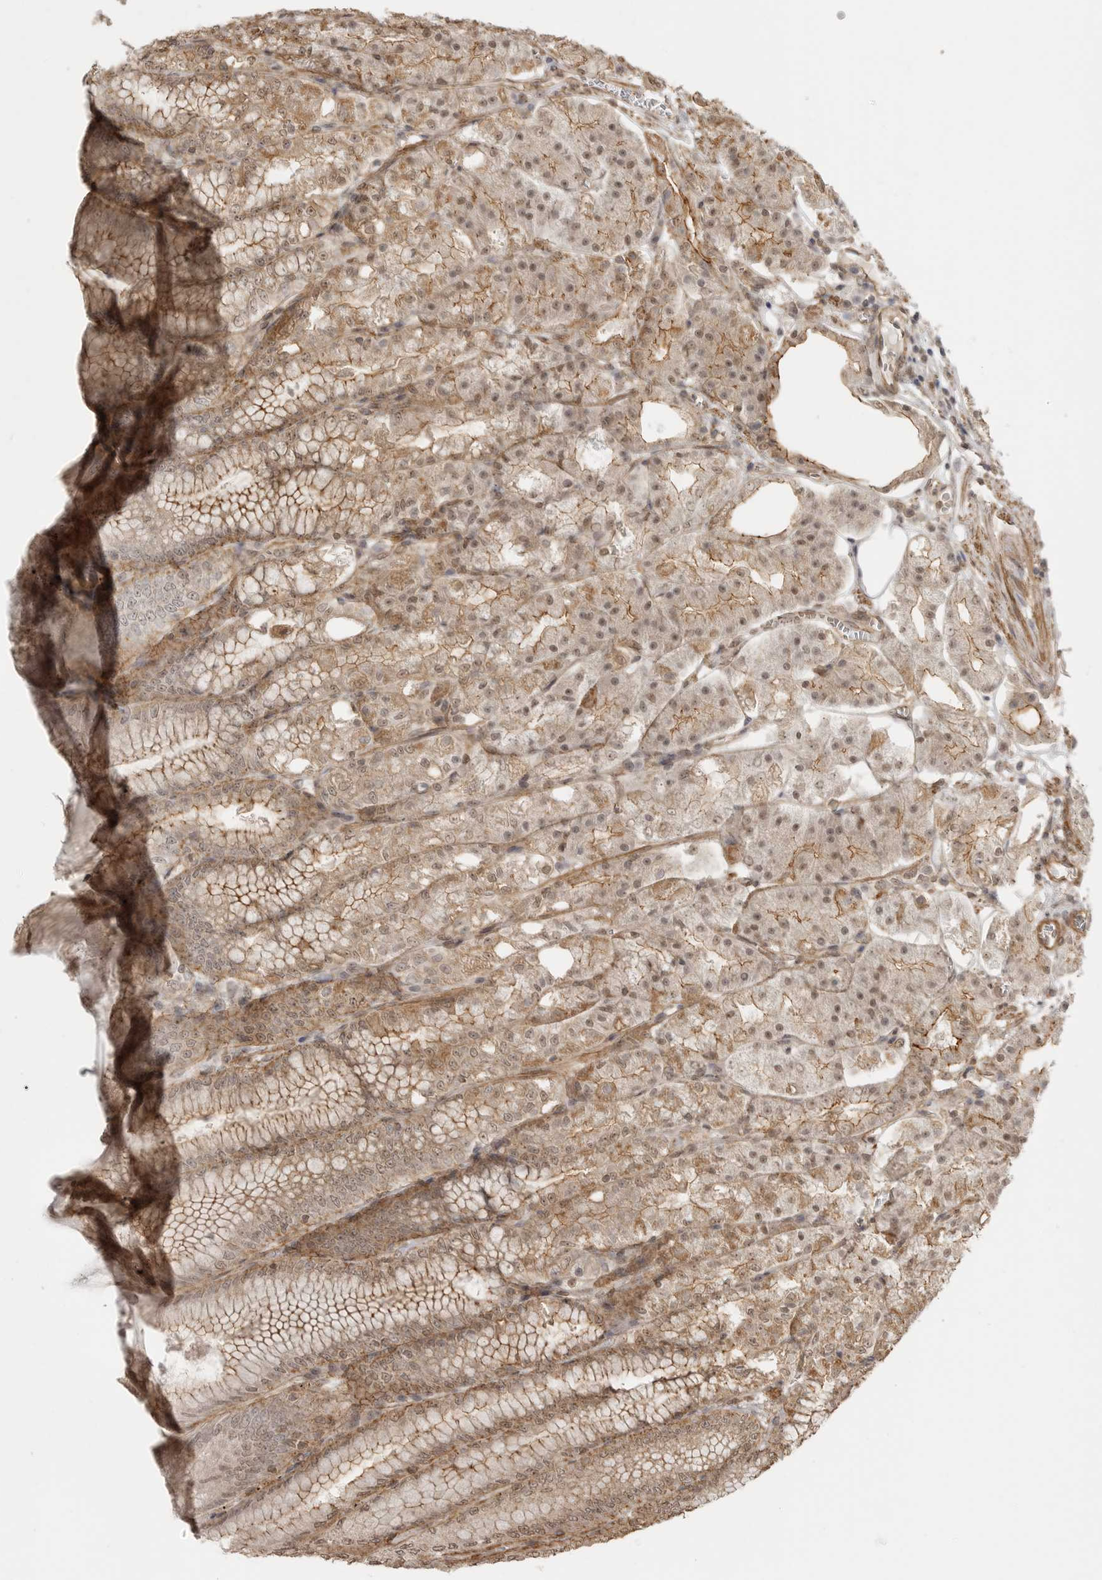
{"staining": {"intensity": "moderate", "quantity": ">75%", "location": "cytoplasmic/membranous"}, "tissue": "stomach", "cell_type": "Glandular cells", "image_type": "normal", "snomed": [{"axis": "morphology", "description": "Normal tissue, NOS"}, {"axis": "topography", "description": "Stomach, lower"}], "caption": "A medium amount of moderate cytoplasmic/membranous staining is present in about >75% of glandular cells in unremarkable stomach. The staining was performed using DAB, with brown indicating positive protein expression. Nuclei are stained blue with hematoxylin.", "gene": "GPC2", "patient": {"sex": "male", "age": 71}}